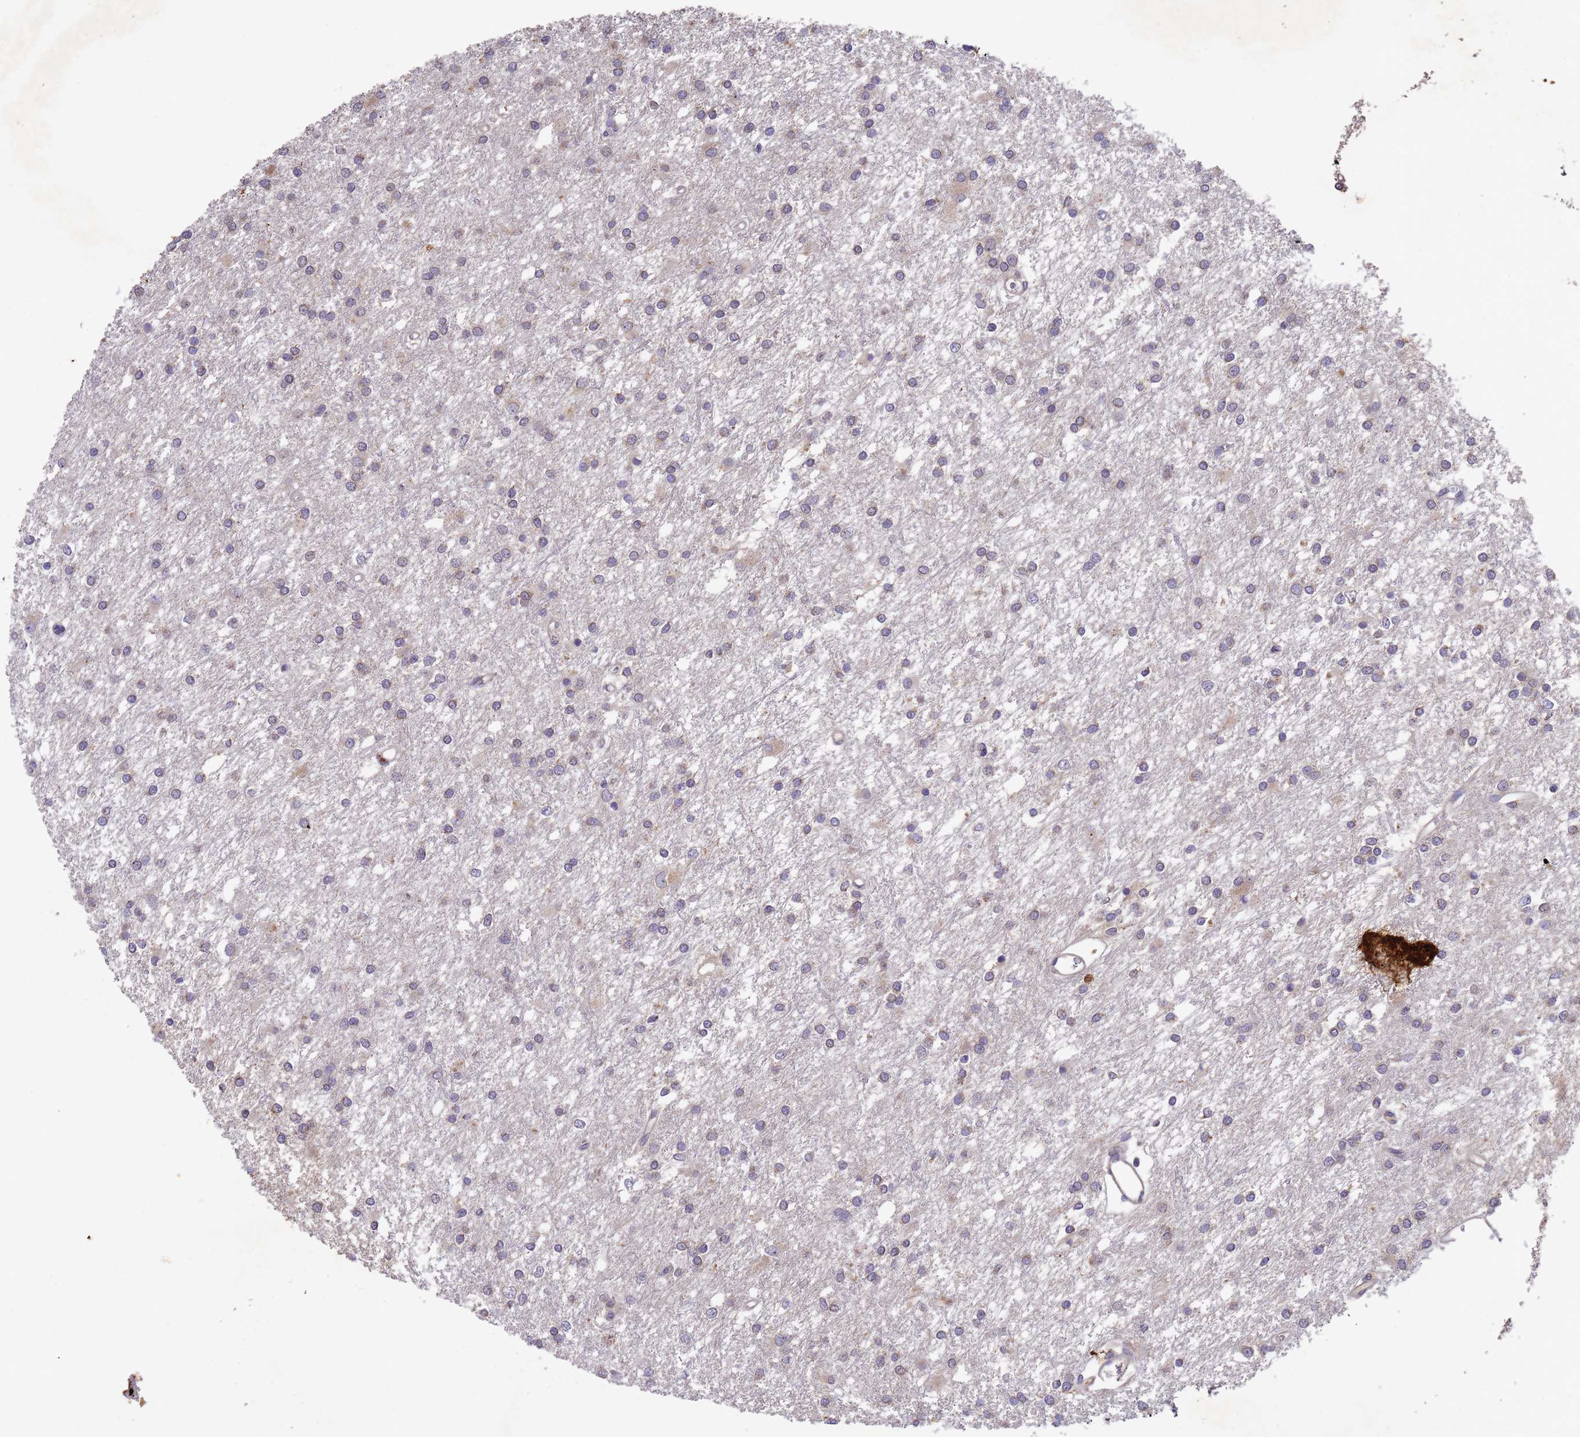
{"staining": {"intensity": "negative", "quantity": "none", "location": "none"}, "tissue": "glioma", "cell_type": "Tumor cells", "image_type": "cancer", "snomed": [{"axis": "morphology", "description": "Glioma, malignant, High grade"}, {"axis": "topography", "description": "Brain"}], "caption": "There is no significant positivity in tumor cells of malignant glioma (high-grade).", "gene": "DCAF12L2", "patient": {"sex": "female", "age": 50}}